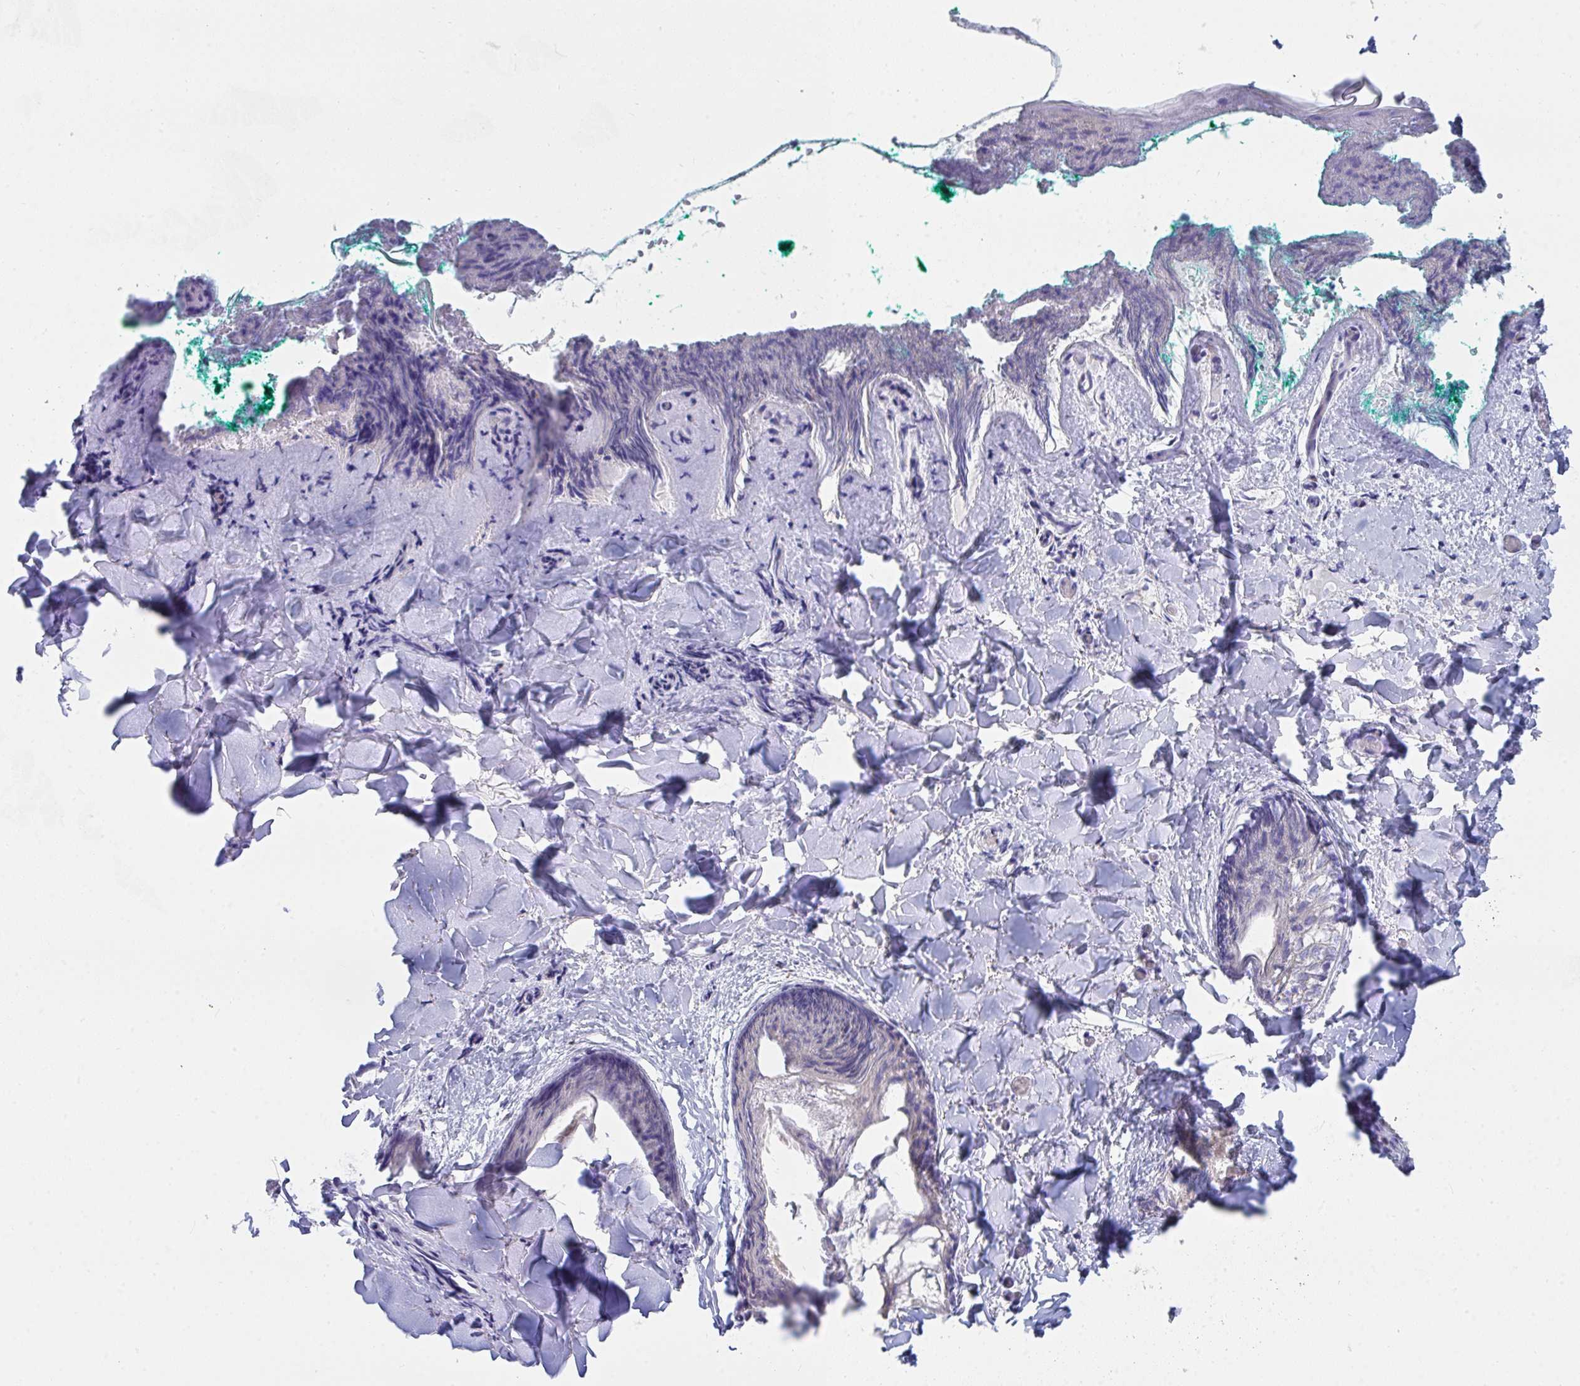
{"staining": {"intensity": "moderate", "quantity": "<25%", "location": "nuclear"}, "tissue": "skin", "cell_type": "Fibroblasts", "image_type": "normal", "snomed": [{"axis": "morphology", "description": "Normal tissue, NOS"}, {"axis": "topography", "description": "Skin"}], "caption": "An immunohistochemistry (IHC) photomicrograph of unremarkable tissue is shown. Protein staining in brown highlights moderate nuclear positivity in skin within fibroblasts. (DAB (3,3'-diaminobenzidine) = brown stain, brightfield microscopy at high magnification).", "gene": "P2RX3", "patient": {"sex": "male", "age": 16}}